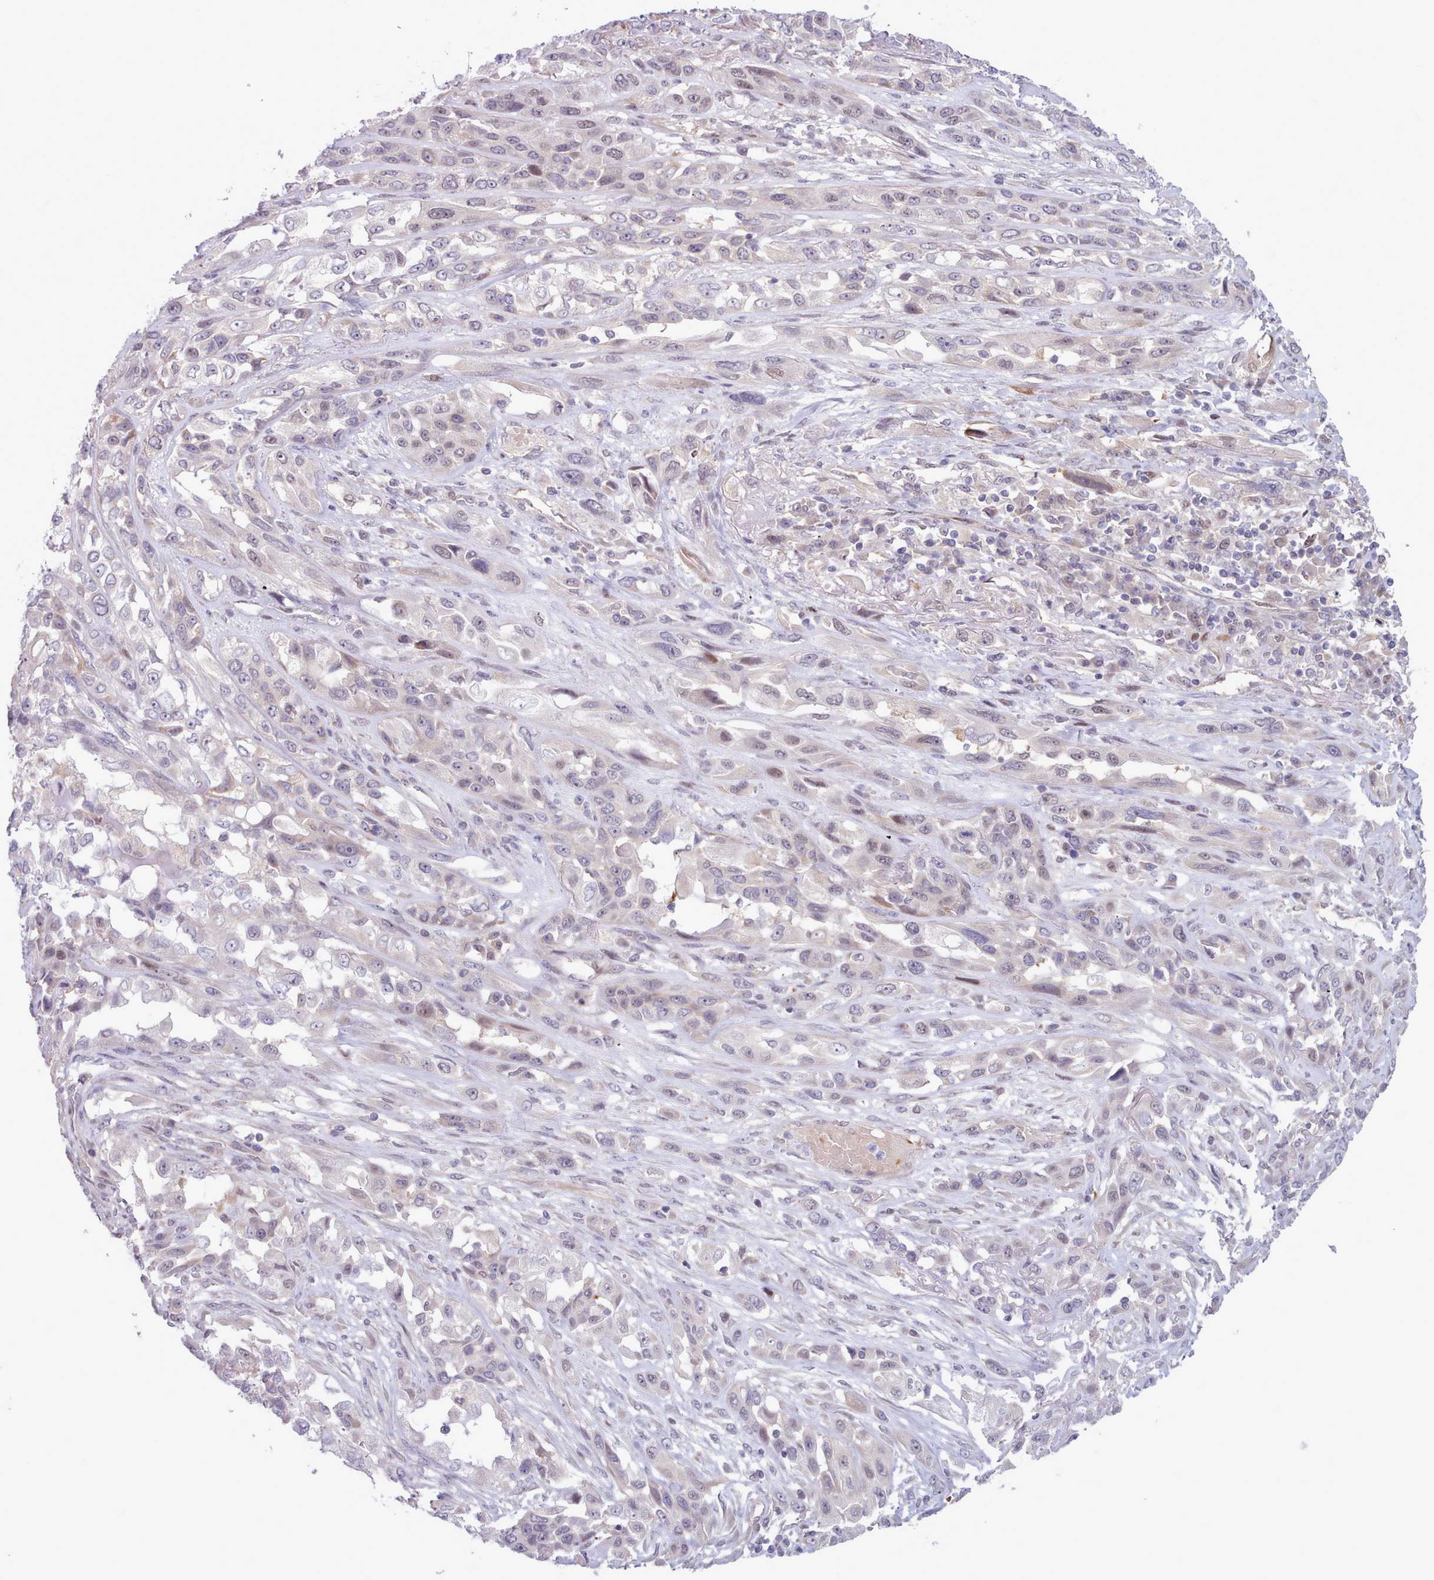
{"staining": {"intensity": "weak", "quantity": "<25%", "location": "nuclear"}, "tissue": "lung cancer", "cell_type": "Tumor cells", "image_type": "cancer", "snomed": [{"axis": "morphology", "description": "Squamous cell carcinoma, NOS"}, {"axis": "topography", "description": "Lung"}], "caption": "Immunohistochemistry (IHC) micrograph of neoplastic tissue: human lung cancer stained with DAB demonstrates no significant protein expression in tumor cells.", "gene": "KBTBD7", "patient": {"sex": "female", "age": 70}}